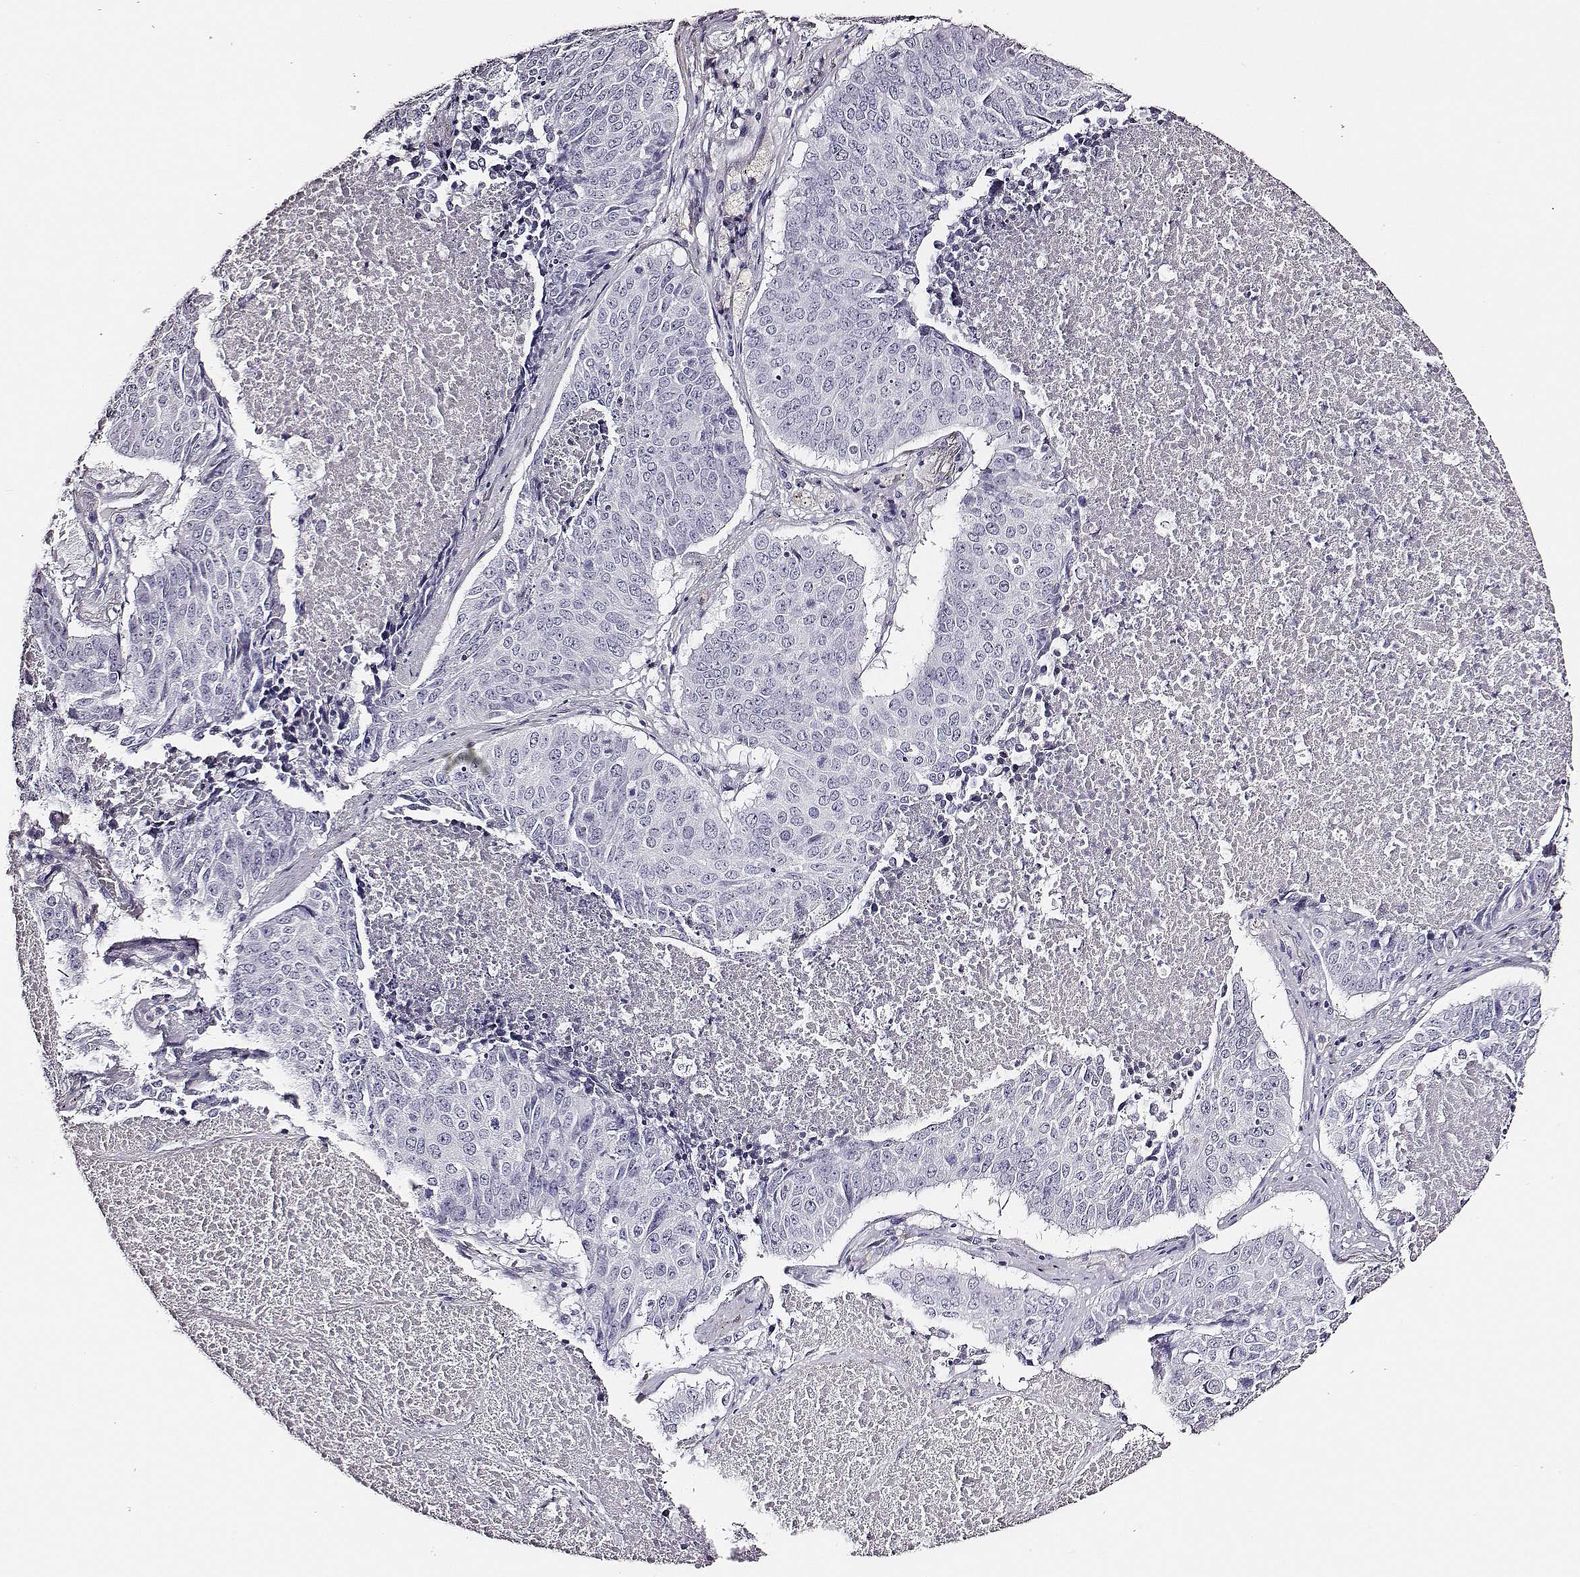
{"staining": {"intensity": "negative", "quantity": "none", "location": "none"}, "tissue": "lung cancer", "cell_type": "Tumor cells", "image_type": "cancer", "snomed": [{"axis": "morphology", "description": "Normal tissue, NOS"}, {"axis": "morphology", "description": "Squamous cell carcinoma, NOS"}, {"axis": "topography", "description": "Bronchus"}, {"axis": "topography", "description": "Lung"}], "caption": "A photomicrograph of lung cancer (squamous cell carcinoma) stained for a protein displays no brown staining in tumor cells.", "gene": "DPEP1", "patient": {"sex": "male", "age": 64}}